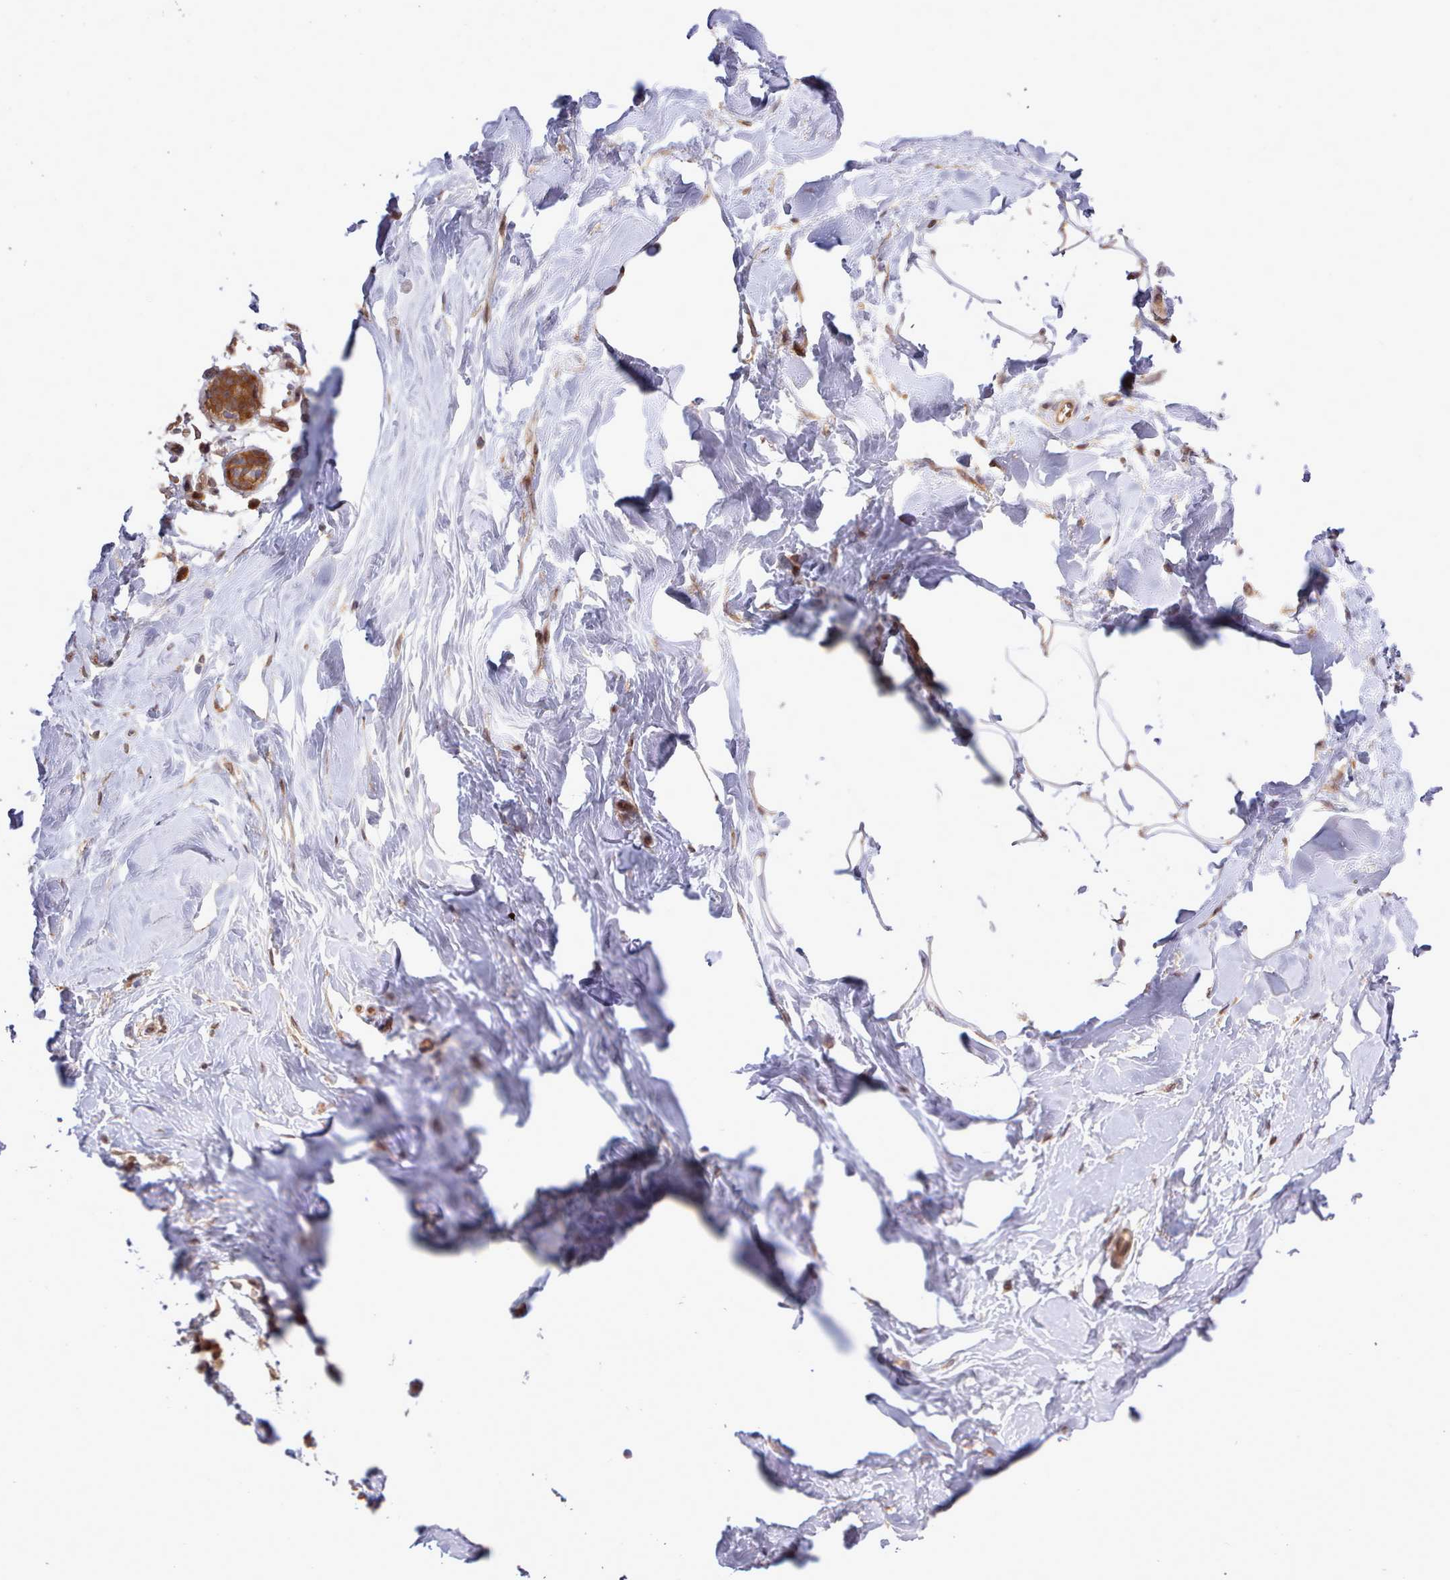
{"staining": {"intensity": "moderate", "quantity": ">75%", "location": "nuclear"}, "tissue": "adipose tissue", "cell_type": "Adipocytes", "image_type": "normal", "snomed": [{"axis": "morphology", "description": "Normal tissue, NOS"}, {"axis": "topography", "description": "Breast"}], "caption": "Protein positivity by immunohistochemistry (IHC) demonstrates moderate nuclear expression in about >75% of adipocytes in normal adipose tissue. (brown staining indicates protein expression, while blue staining denotes nuclei).", "gene": "UBE2G1", "patient": {"sex": "female", "age": 26}}